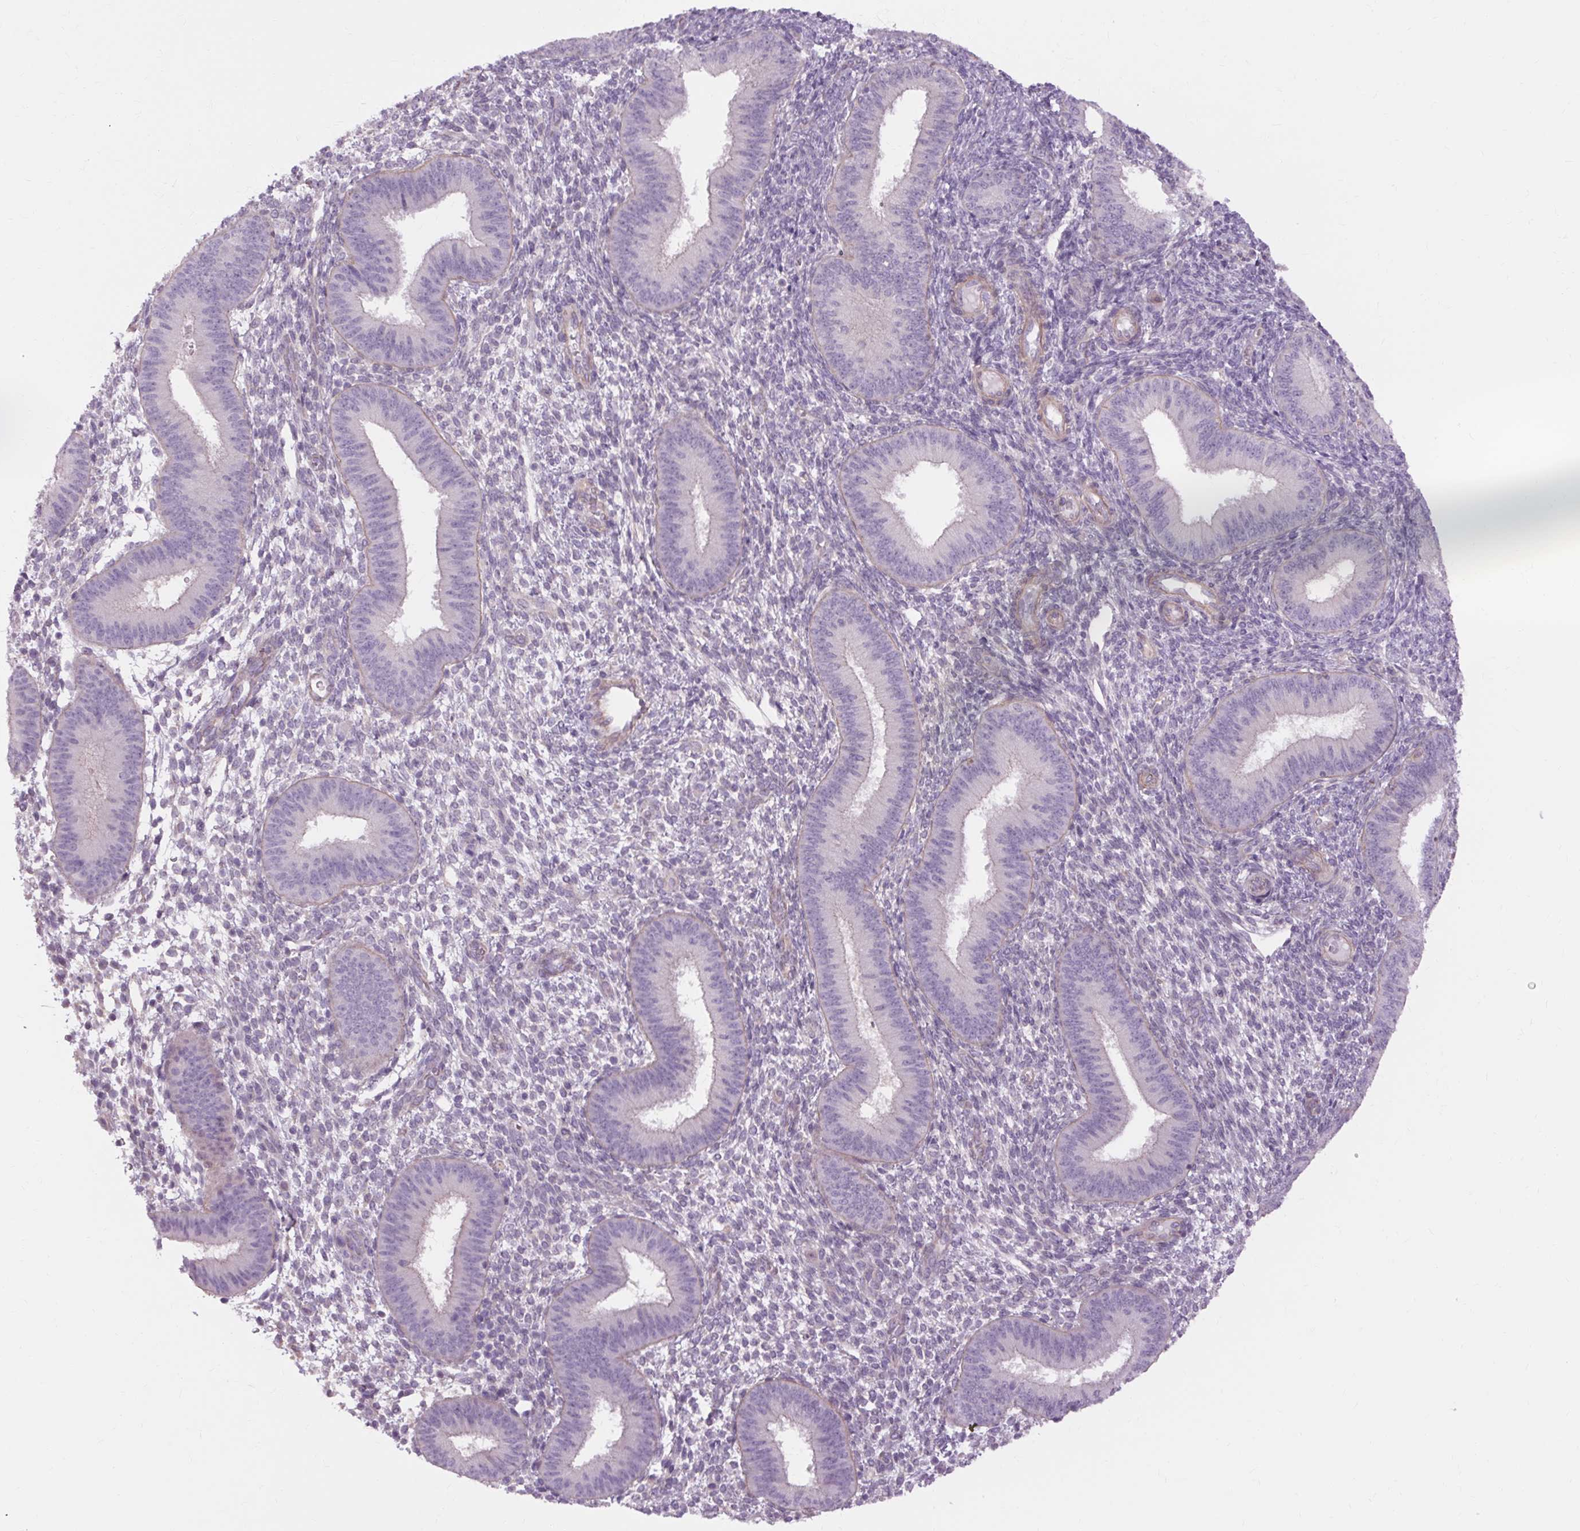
{"staining": {"intensity": "negative", "quantity": "none", "location": "none"}, "tissue": "endometrium", "cell_type": "Cells in endometrial stroma", "image_type": "normal", "snomed": [{"axis": "morphology", "description": "Normal tissue, NOS"}, {"axis": "topography", "description": "Endometrium"}], "caption": "Endometrium stained for a protein using immunohistochemistry (IHC) shows no expression cells in endometrial stroma.", "gene": "TM6SF1", "patient": {"sex": "female", "age": 39}}